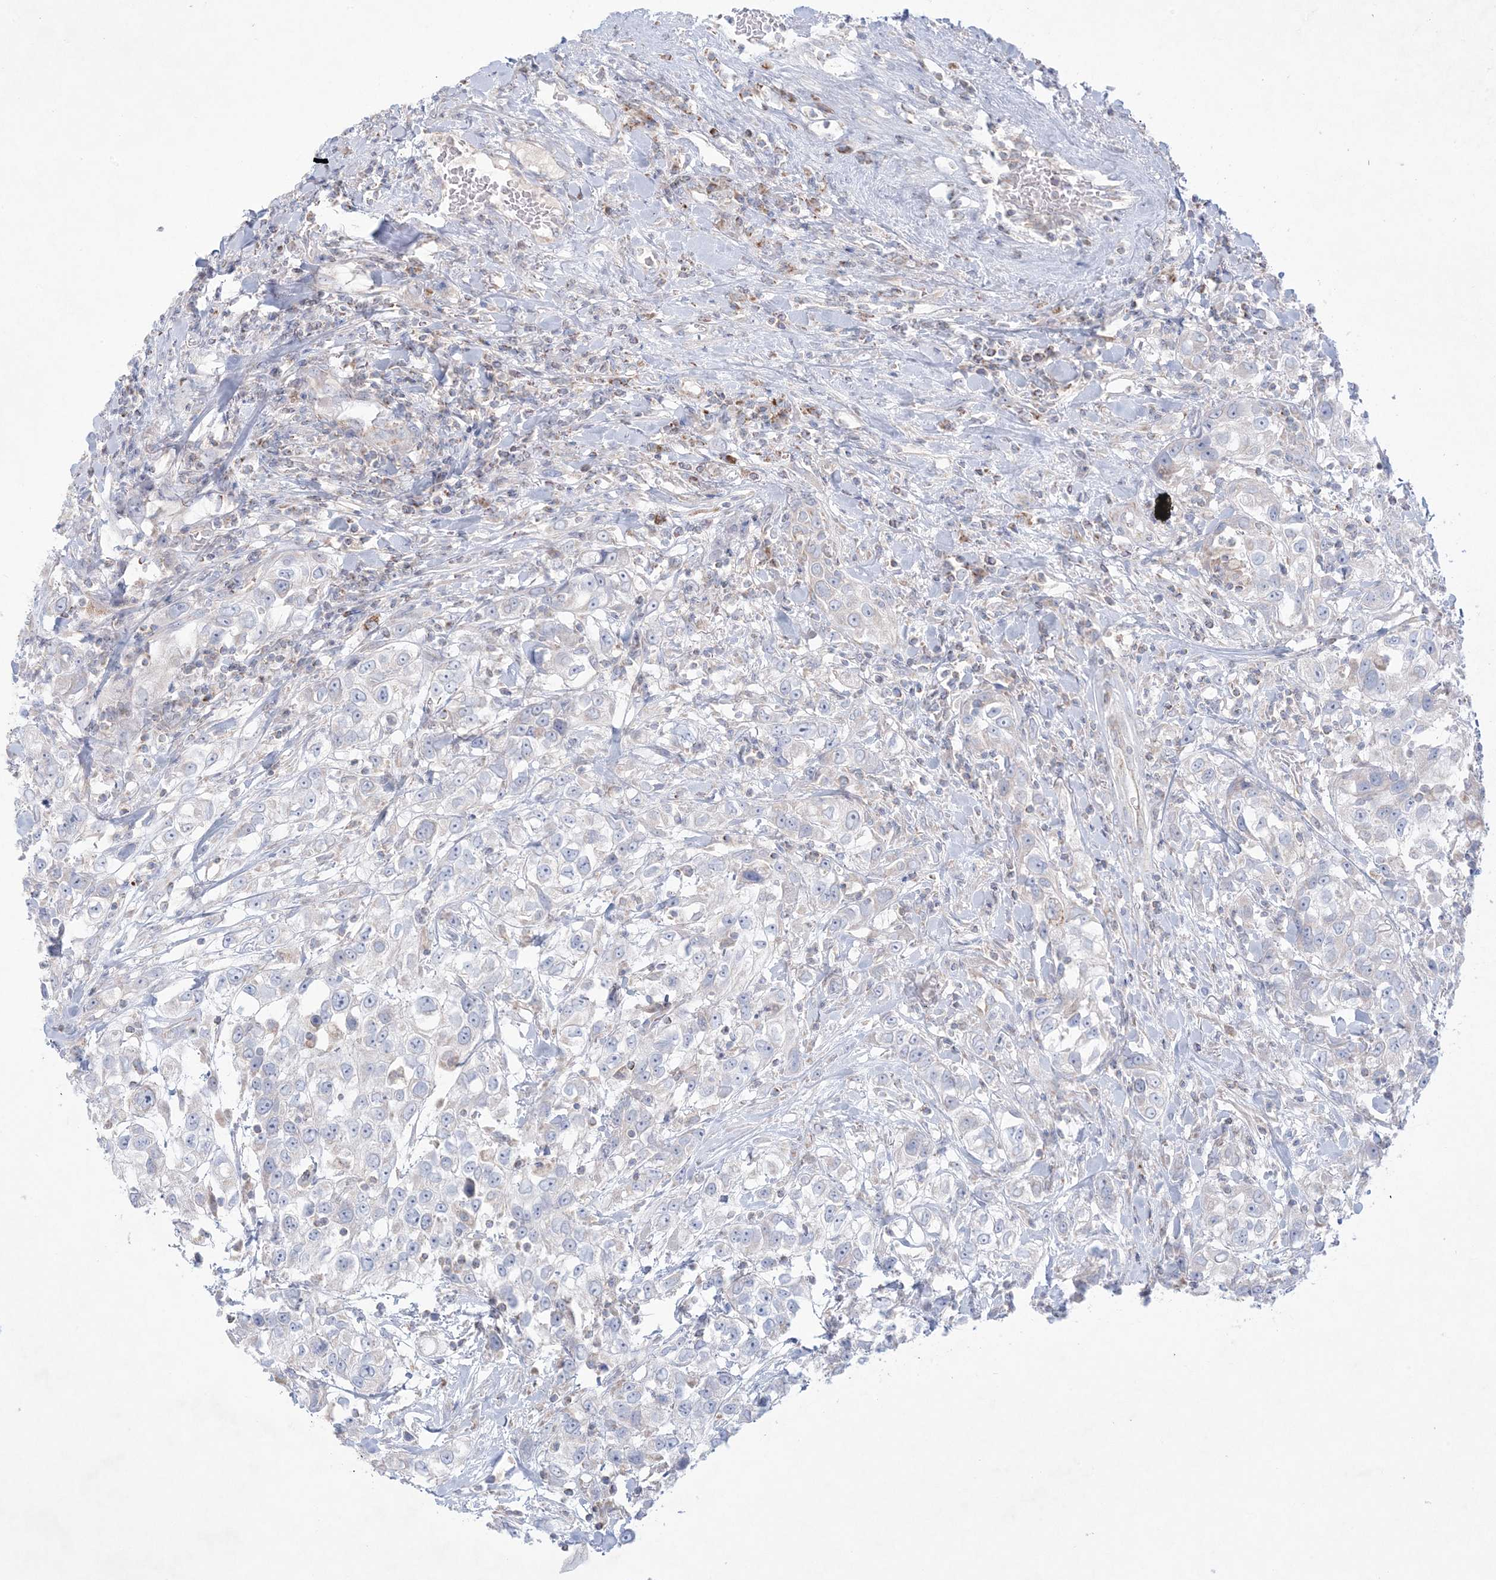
{"staining": {"intensity": "negative", "quantity": "none", "location": "none"}, "tissue": "urothelial cancer", "cell_type": "Tumor cells", "image_type": "cancer", "snomed": [{"axis": "morphology", "description": "Urothelial carcinoma, High grade"}, {"axis": "topography", "description": "Urinary bladder"}], "caption": "Immunohistochemical staining of urothelial carcinoma (high-grade) exhibits no significant expression in tumor cells.", "gene": "KCTD6", "patient": {"sex": "female", "age": 80}}